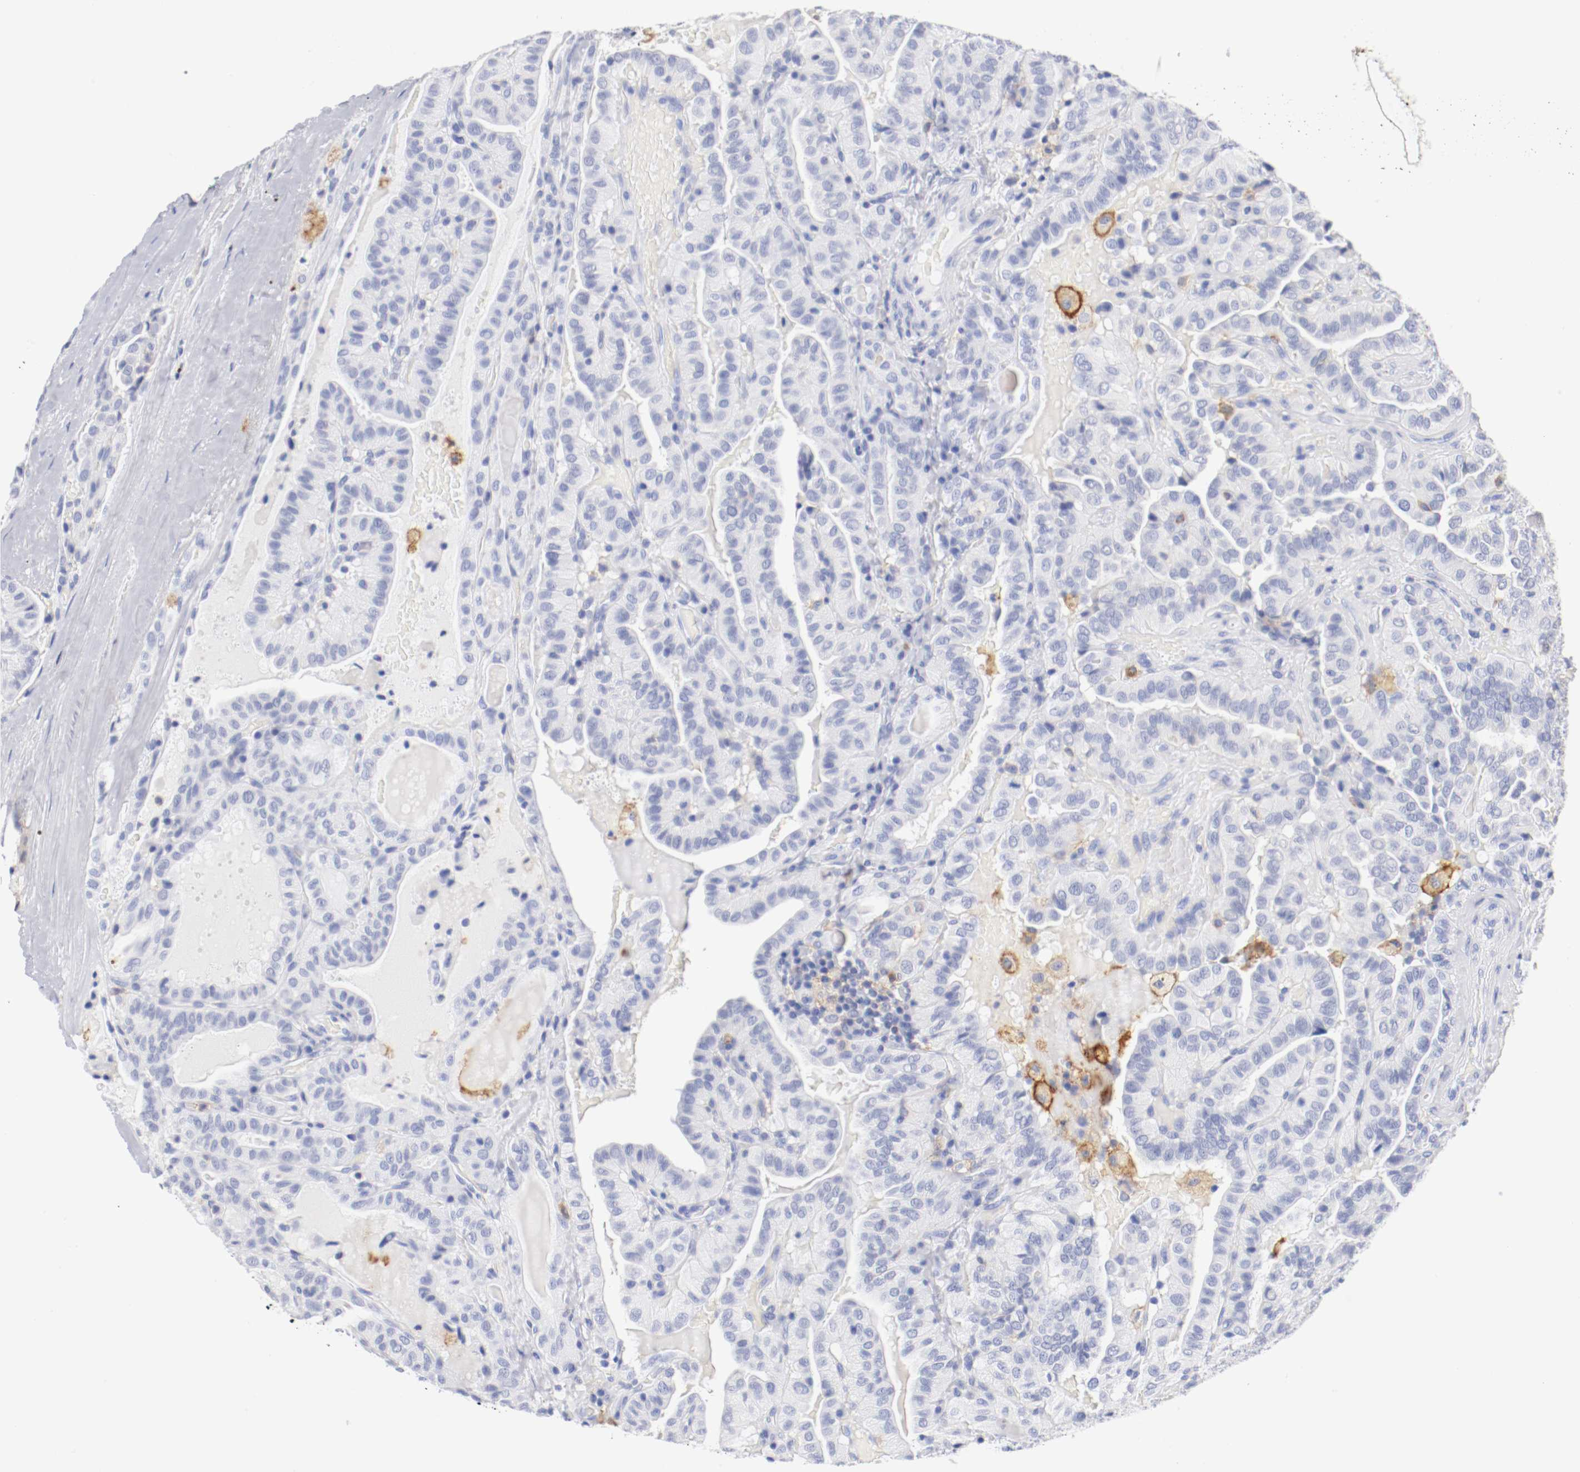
{"staining": {"intensity": "negative", "quantity": "none", "location": "none"}, "tissue": "thyroid cancer", "cell_type": "Tumor cells", "image_type": "cancer", "snomed": [{"axis": "morphology", "description": "Papillary adenocarcinoma, NOS"}, {"axis": "topography", "description": "Thyroid gland"}], "caption": "The micrograph demonstrates no significant staining in tumor cells of thyroid cancer.", "gene": "ITGAX", "patient": {"sex": "male", "age": 77}}